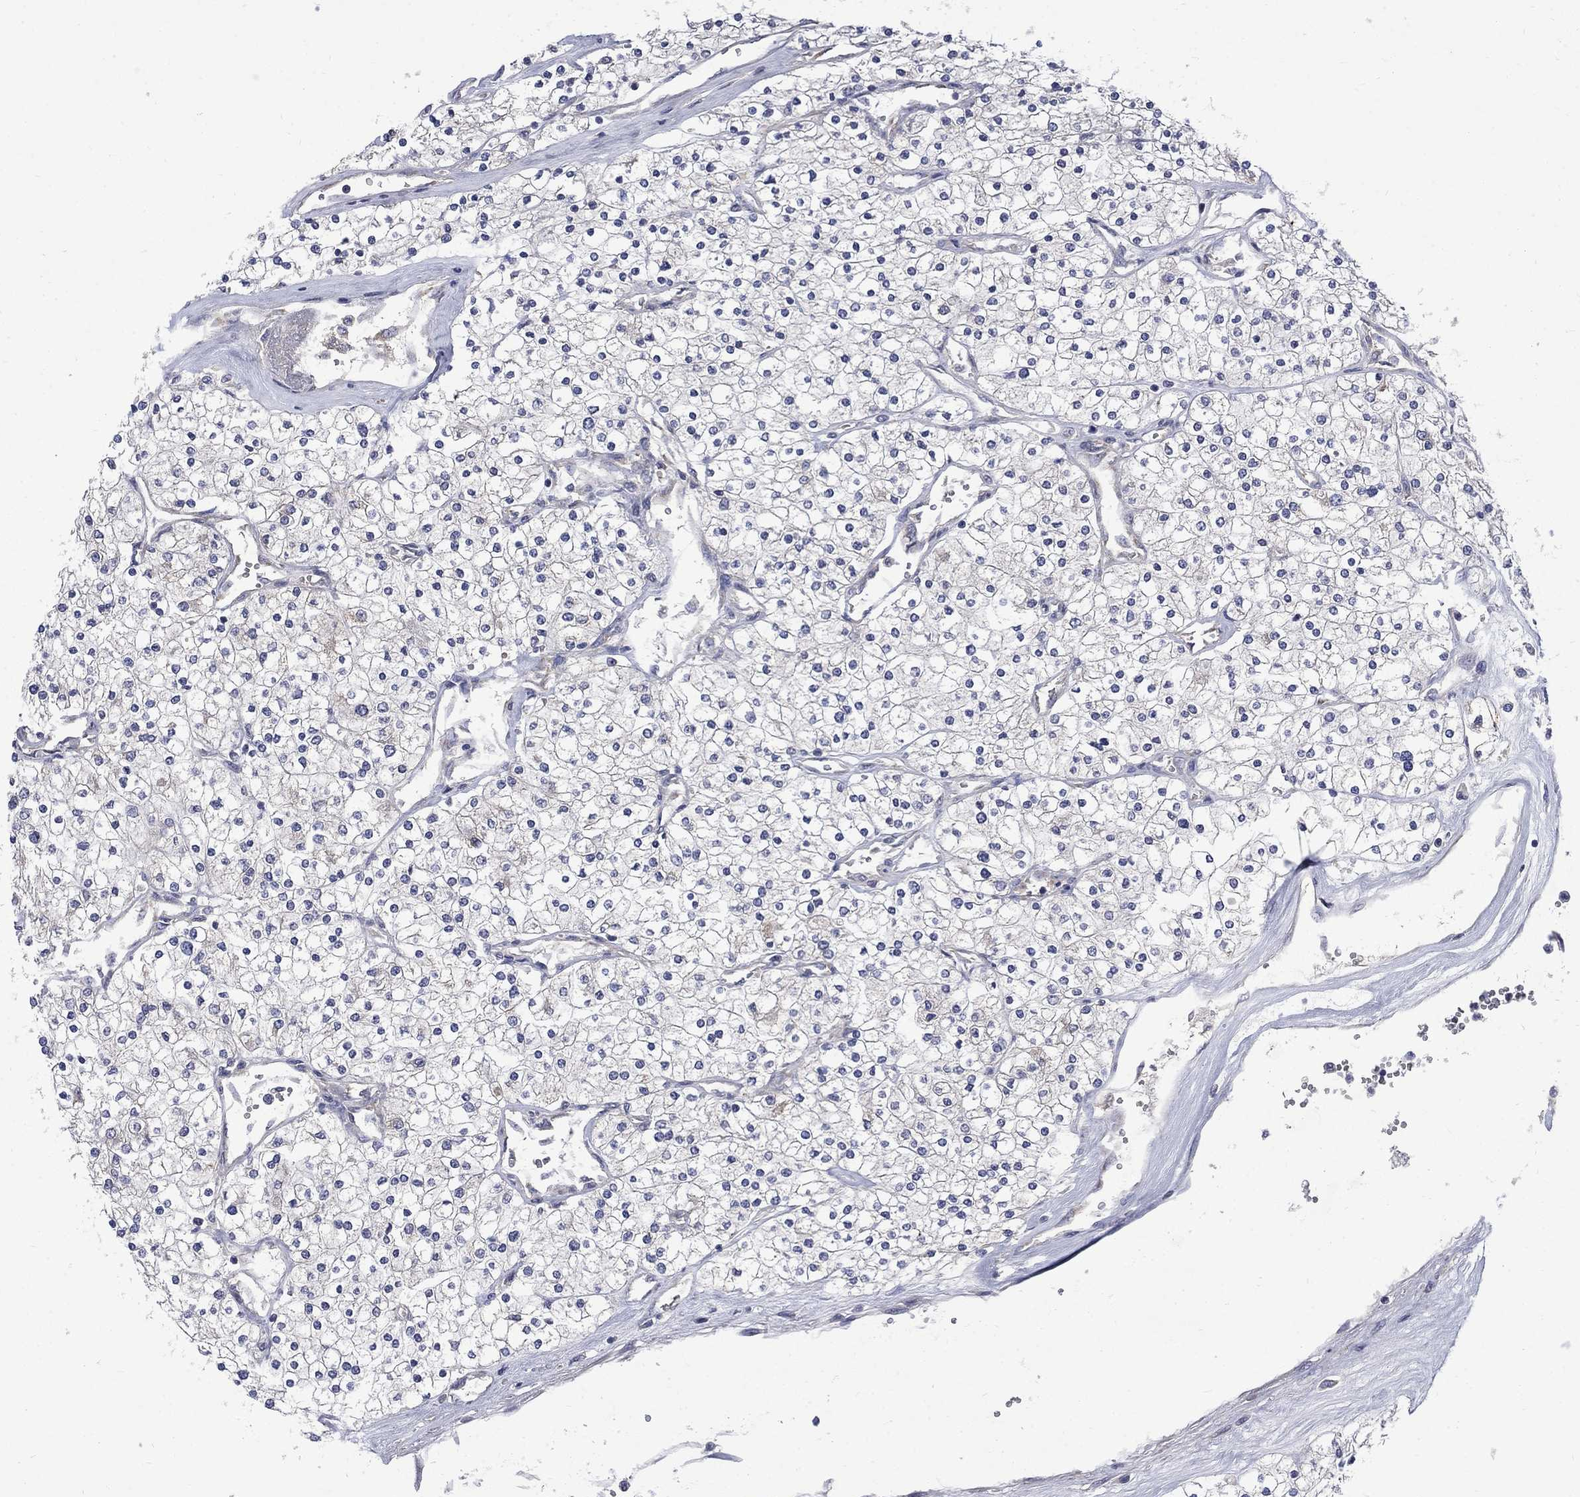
{"staining": {"intensity": "negative", "quantity": "none", "location": "none"}, "tissue": "renal cancer", "cell_type": "Tumor cells", "image_type": "cancer", "snomed": [{"axis": "morphology", "description": "Adenocarcinoma, NOS"}, {"axis": "topography", "description": "Kidney"}], "caption": "Renal cancer was stained to show a protein in brown. There is no significant positivity in tumor cells. Brightfield microscopy of IHC stained with DAB (brown) and hematoxylin (blue), captured at high magnification.", "gene": "HSPA12A", "patient": {"sex": "male", "age": 80}}